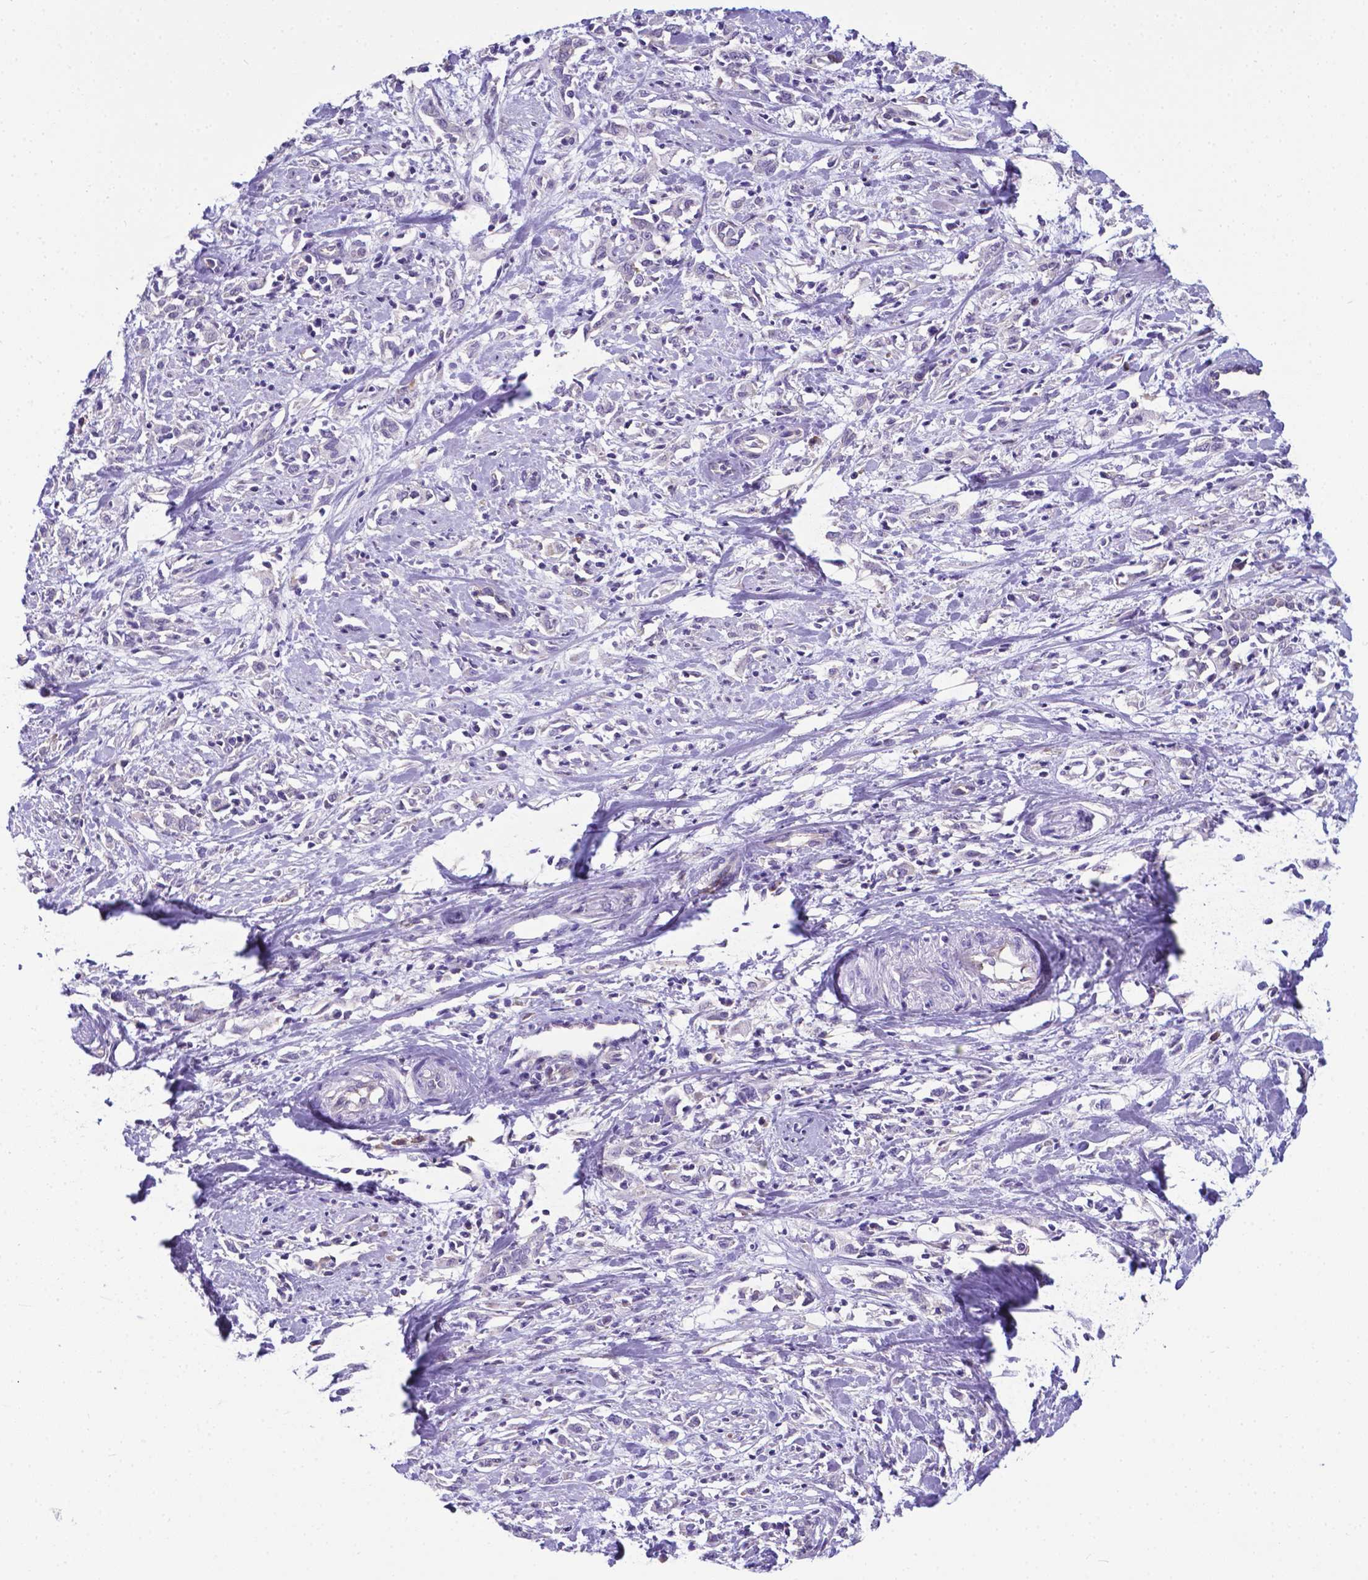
{"staining": {"intensity": "negative", "quantity": "none", "location": "none"}, "tissue": "cervical cancer", "cell_type": "Tumor cells", "image_type": "cancer", "snomed": [{"axis": "morphology", "description": "Adenocarcinoma, NOS"}, {"axis": "topography", "description": "Cervix"}], "caption": "This micrograph is of cervical cancer (adenocarcinoma) stained with IHC to label a protein in brown with the nuclei are counter-stained blue. There is no expression in tumor cells. (DAB IHC with hematoxylin counter stain).", "gene": "RPL6", "patient": {"sex": "female", "age": 40}}